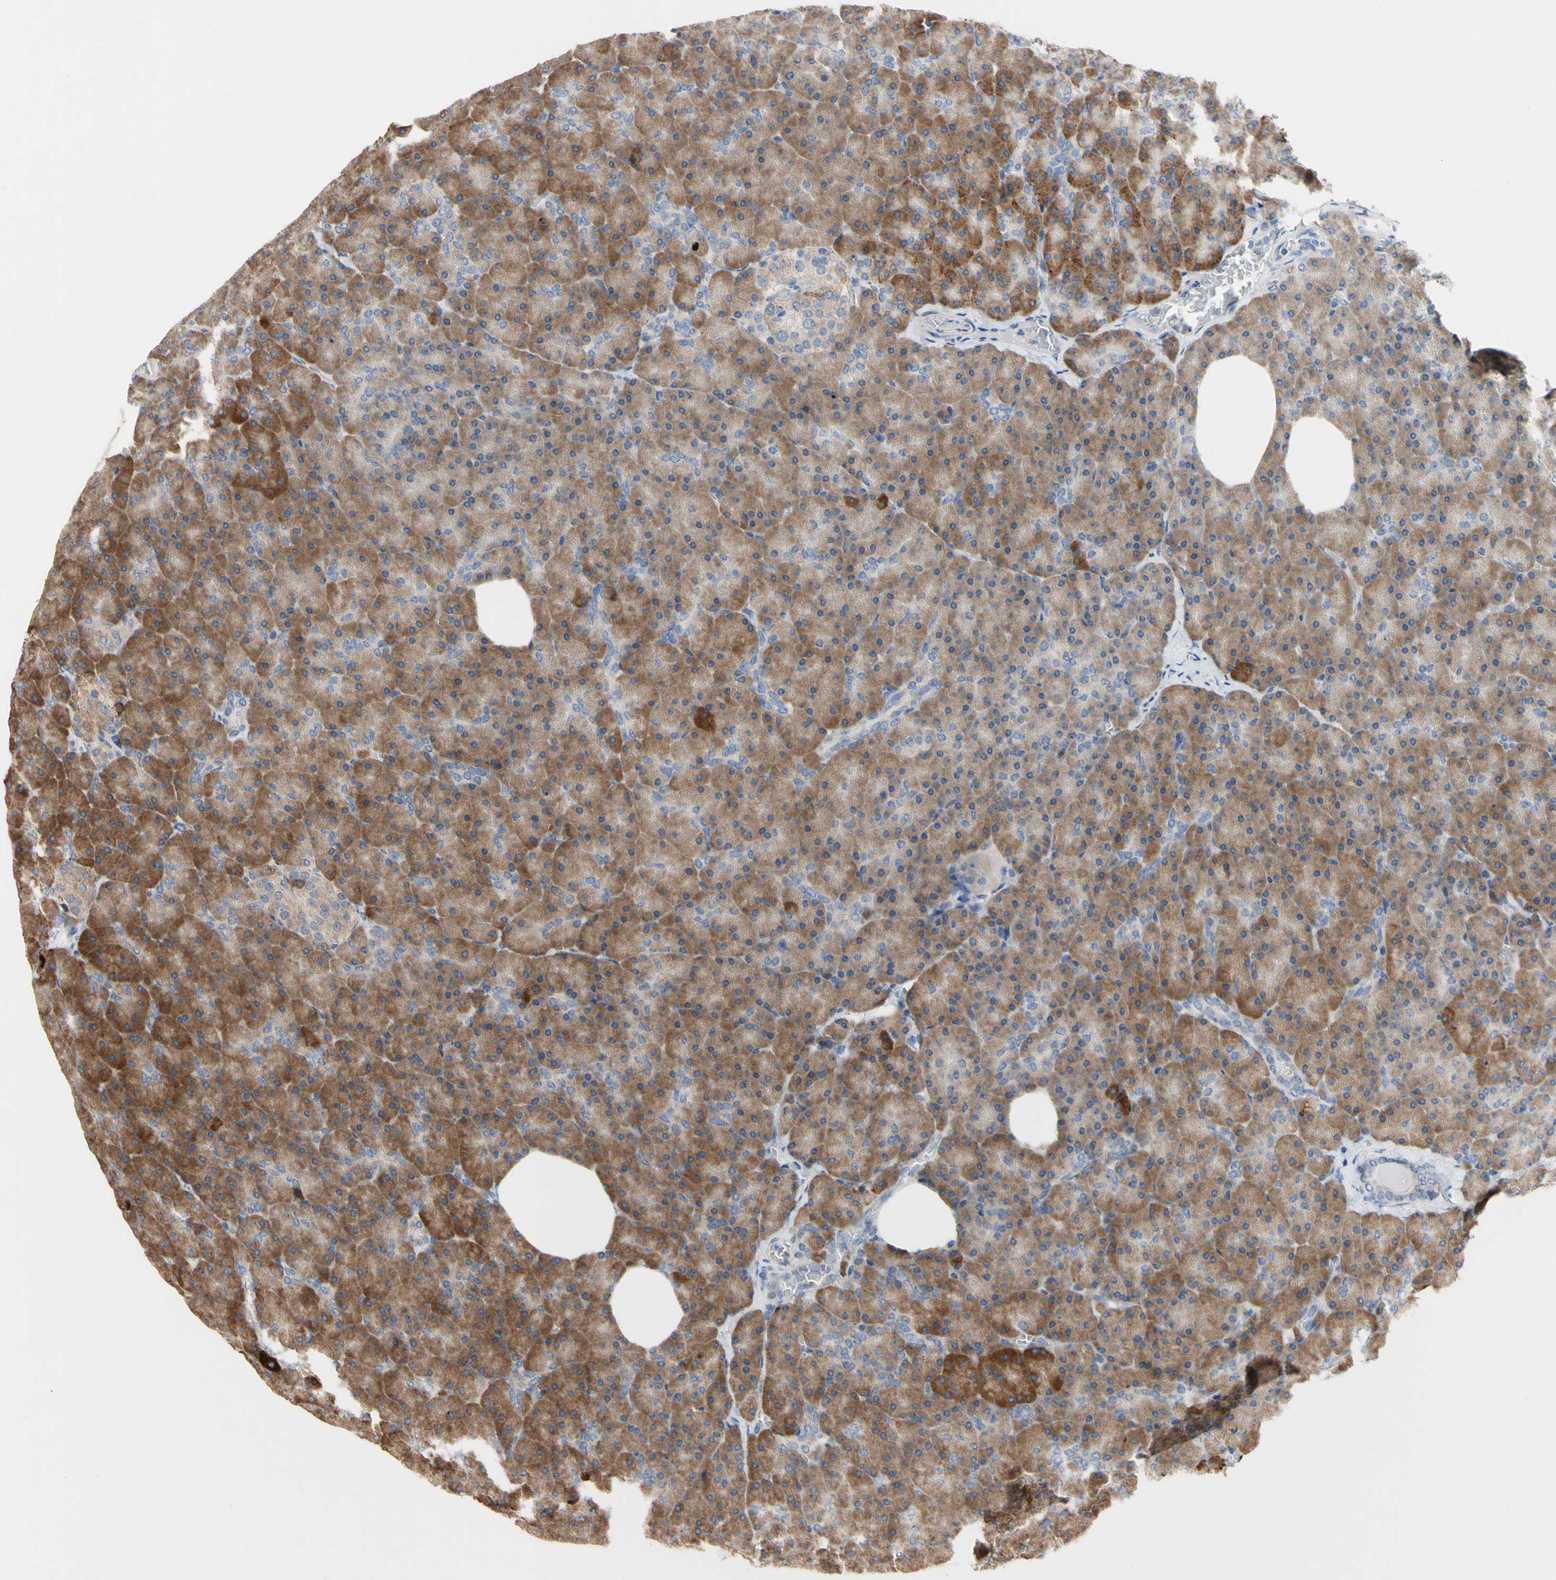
{"staining": {"intensity": "moderate", "quantity": ">75%", "location": "cytoplasmic/membranous"}, "tissue": "pancreas", "cell_type": "Exocrine glandular cells", "image_type": "normal", "snomed": [{"axis": "morphology", "description": "Normal tissue, NOS"}, {"axis": "topography", "description": "Pancreas"}], "caption": "Immunohistochemistry (IHC) photomicrograph of unremarkable human pancreas stained for a protein (brown), which exhibits medium levels of moderate cytoplasmic/membranous expression in about >75% of exocrine glandular cells.", "gene": "TTC14", "patient": {"sex": "female", "age": 35}}